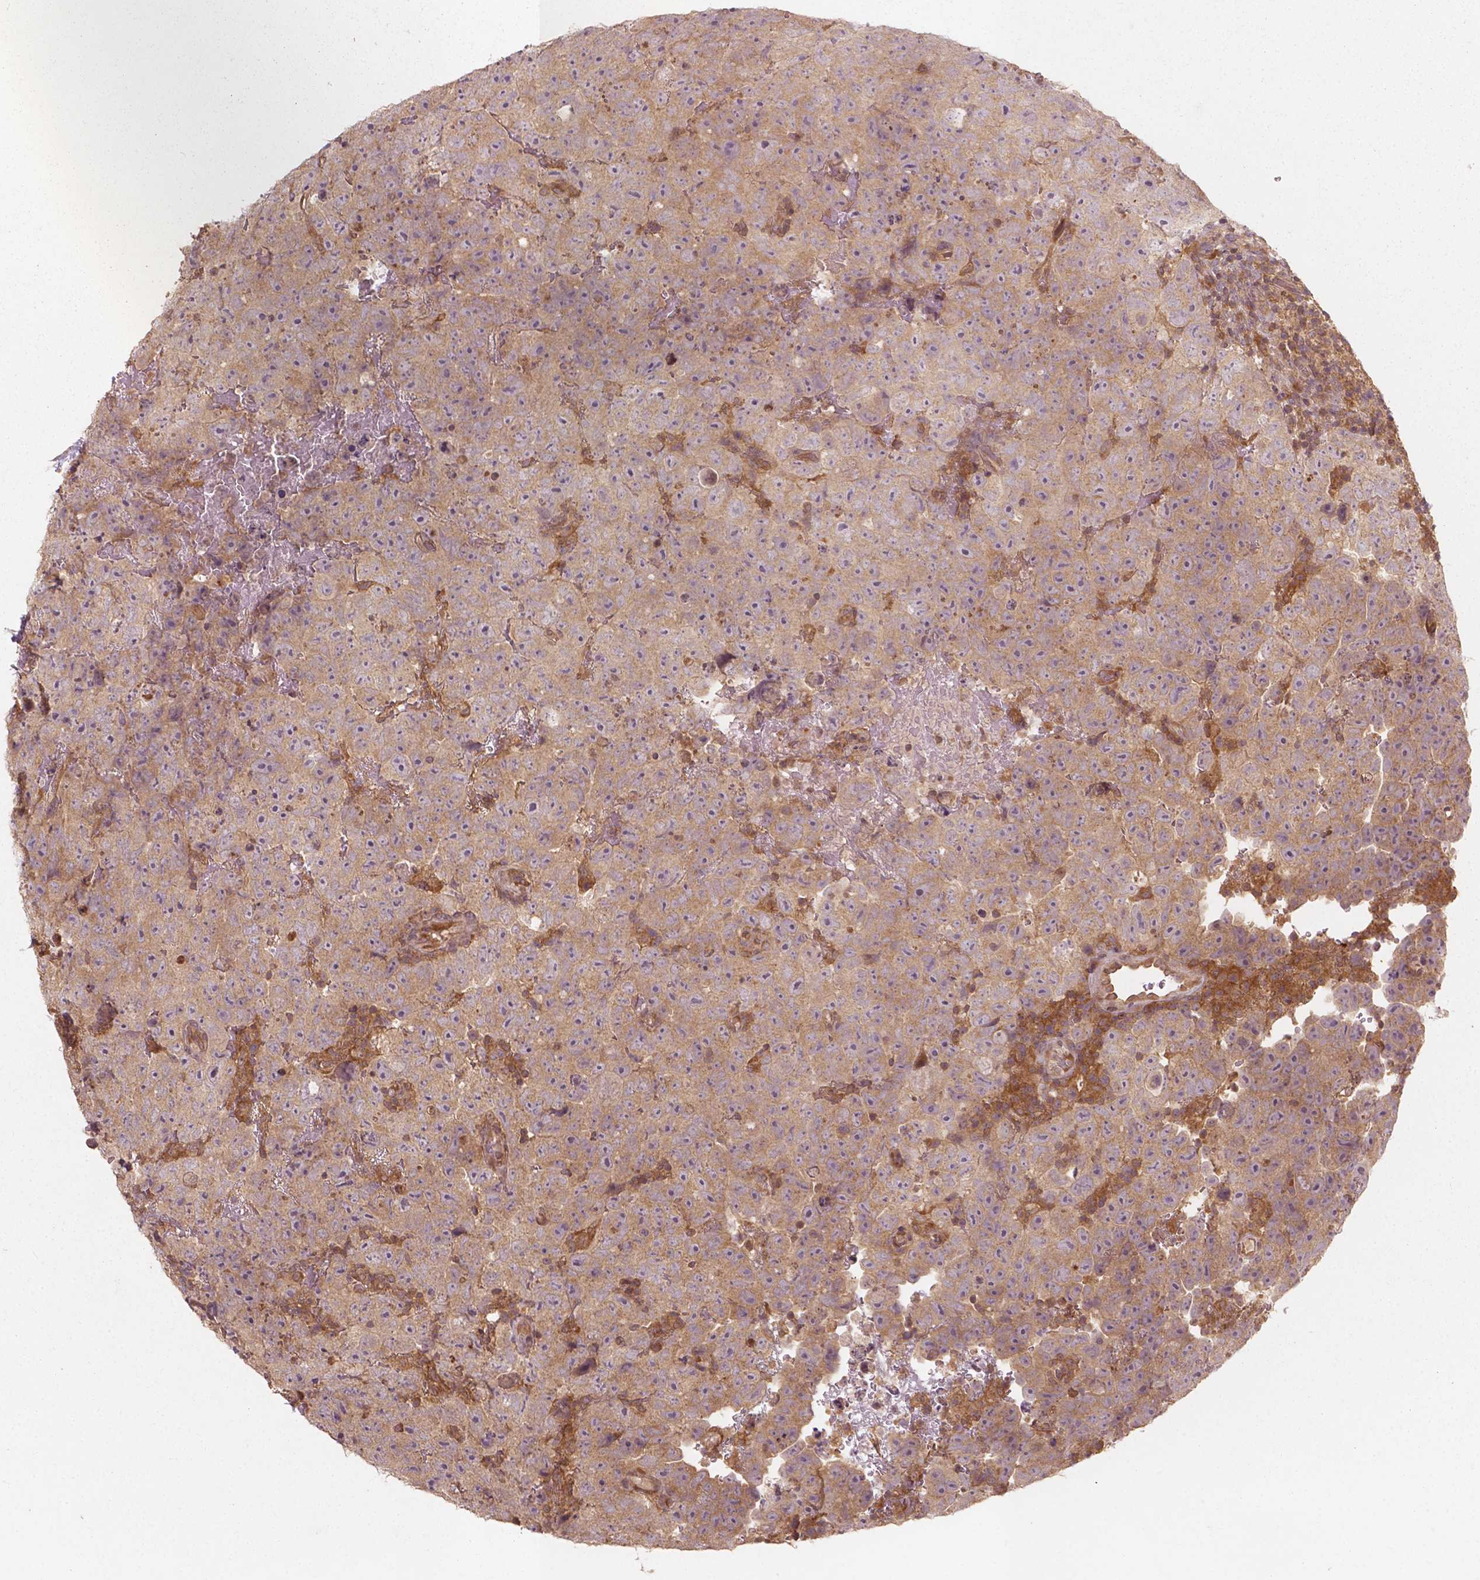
{"staining": {"intensity": "weak", "quantity": "25%-75%", "location": "cytoplasmic/membranous"}, "tissue": "testis cancer", "cell_type": "Tumor cells", "image_type": "cancer", "snomed": [{"axis": "morphology", "description": "Carcinoma, Embryonal, NOS"}, {"axis": "topography", "description": "Testis"}], "caption": "Protein expression by immunohistochemistry reveals weak cytoplasmic/membranous staining in approximately 25%-75% of tumor cells in testis cancer (embryonal carcinoma).", "gene": "CYFIP2", "patient": {"sex": "male", "age": 24}}